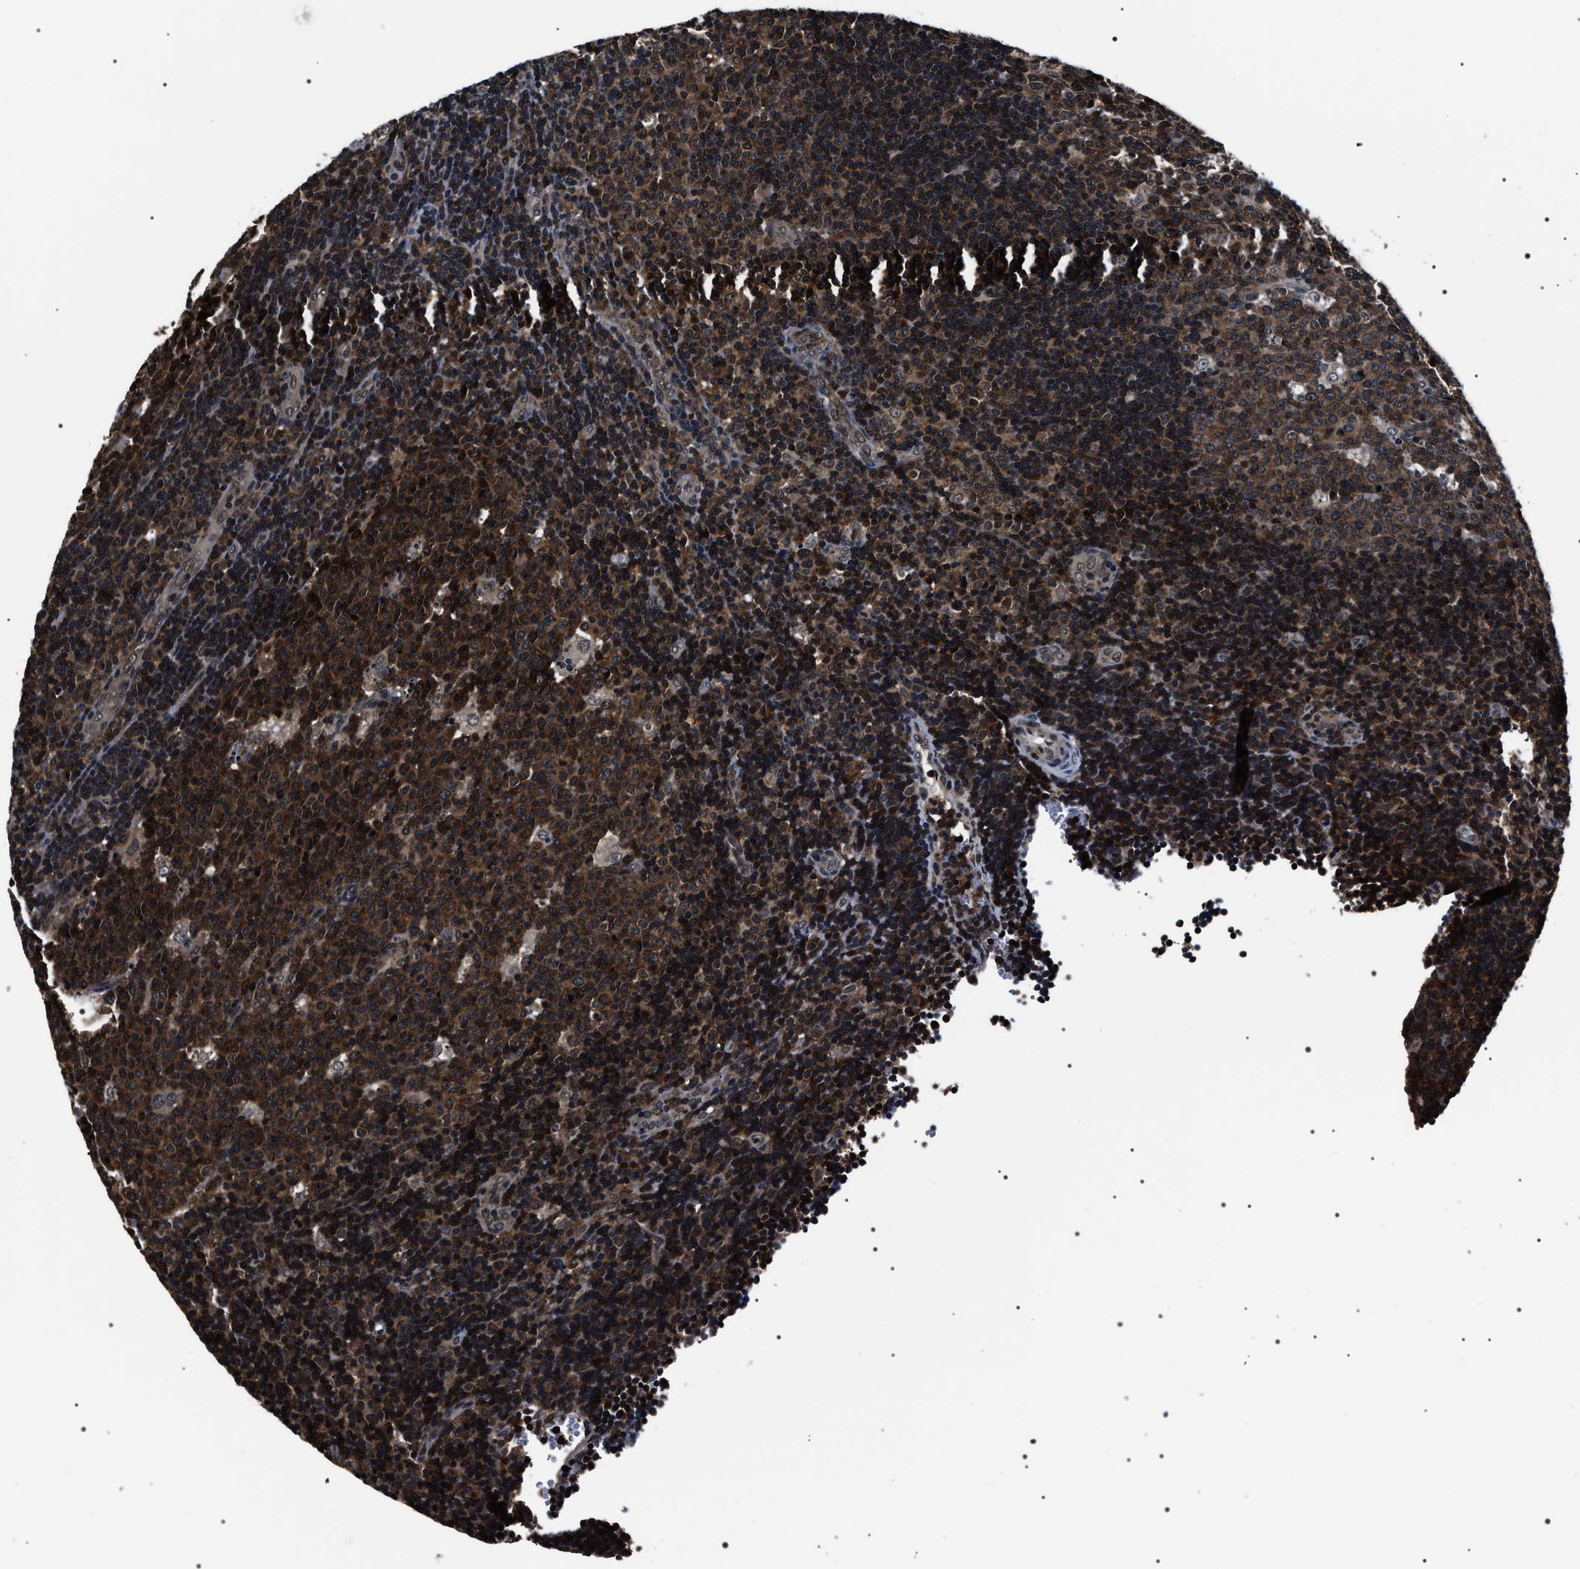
{"staining": {"intensity": "moderate", "quantity": ">75%", "location": "cytoplasmic/membranous"}, "tissue": "lymph node", "cell_type": "Germinal center cells", "image_type": "normal", "snomed": [{"axis": "morphology", "description": "Normal tissue, NOS"}, {"axis": "topography", "description": "Lymph node"}, {"axis": "topography", "description": "Salivary gland"}], "caption": "Immunohistochemistry (IHC) photomicrograph of benign lymph node: human lymph node stained using immunohistochemistry shows medium levels of moderate protein expression localized specifically in the cytoplasmic/membranous of germinal center cells, appearing as a cytoplasmic/membranous brown color.", "gene": "SIPA1", "patient": {"sex": "male", "age": 8}}